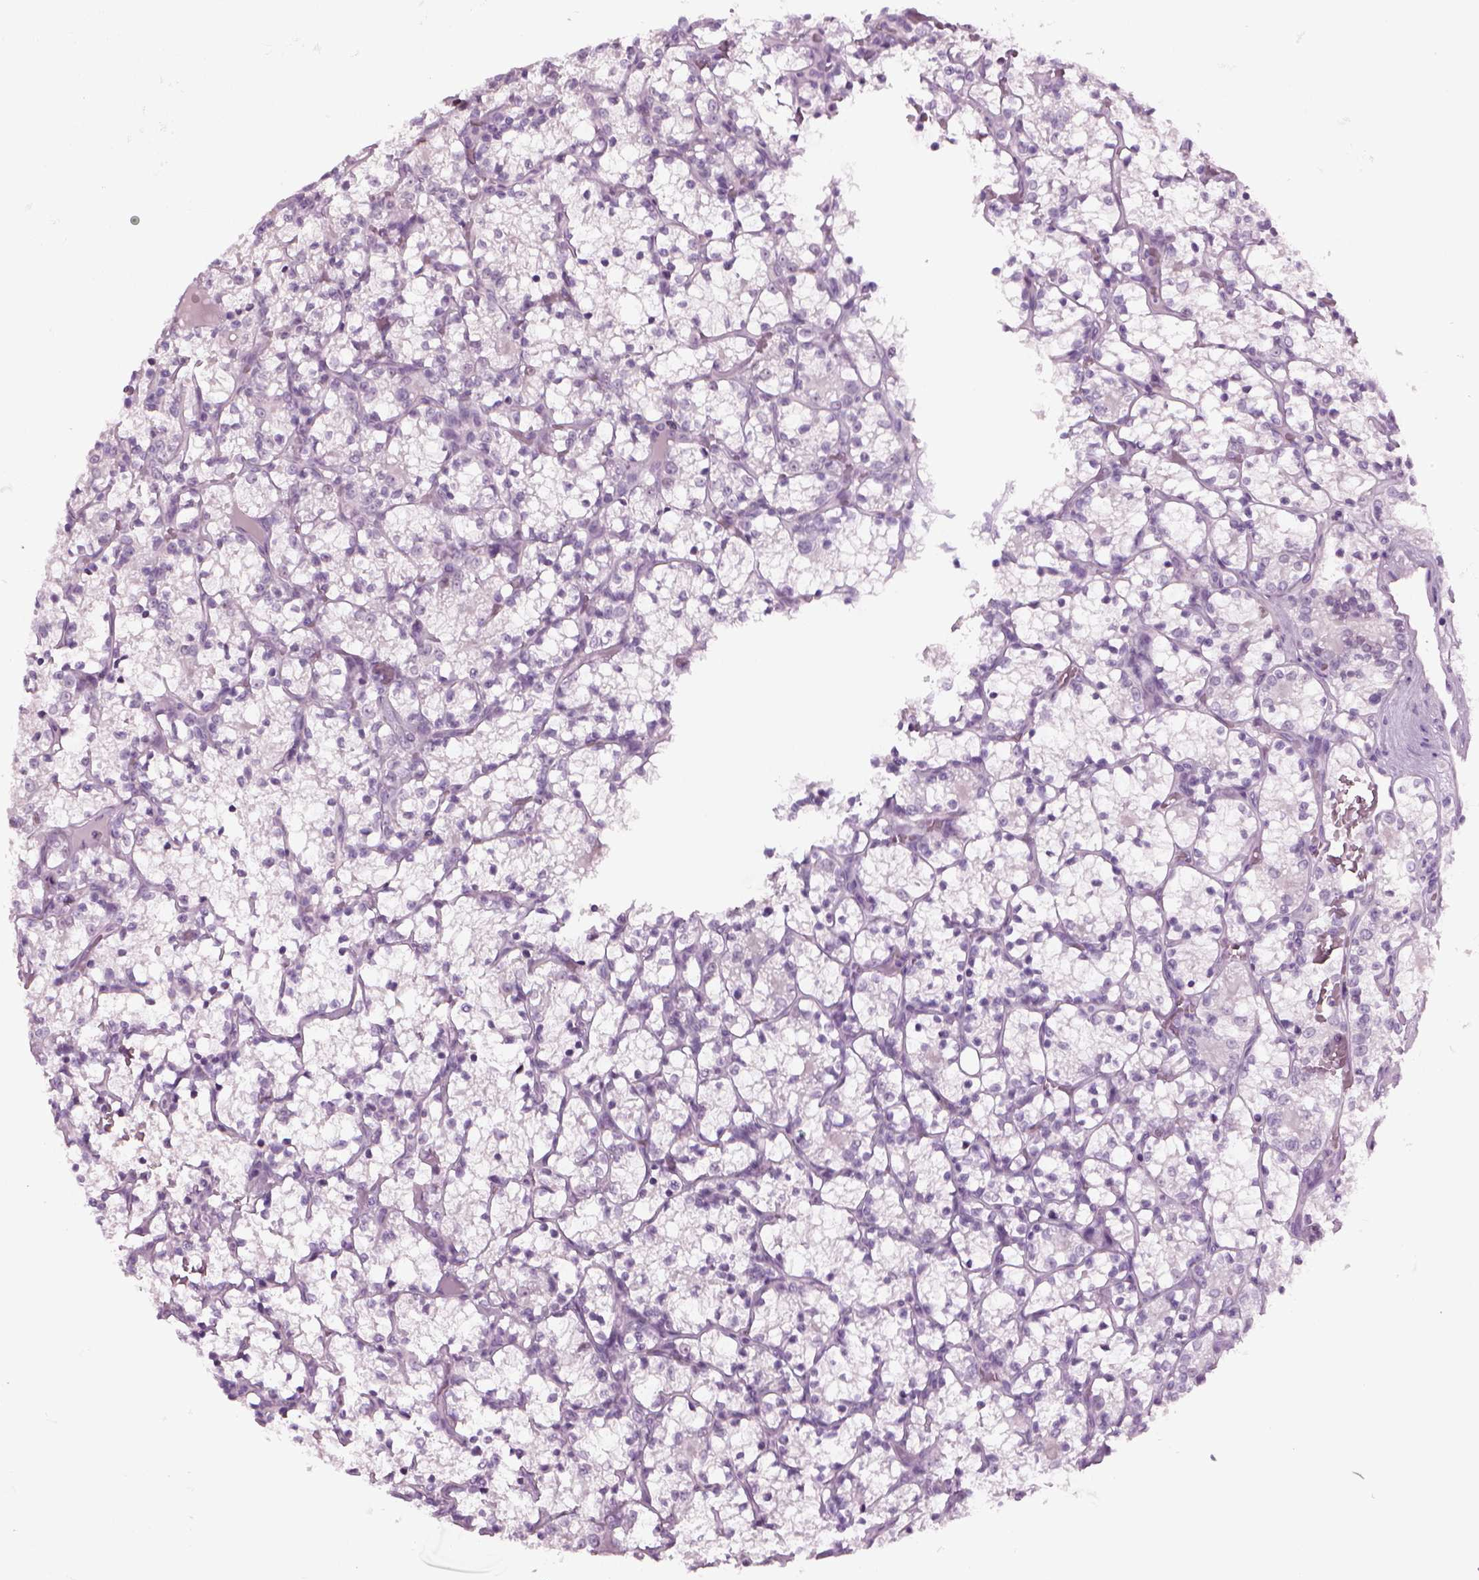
{"staining": {"intensity": "negative", "quantity": "none", "location": "none"}, "tissue": "renal cancer", "cell_type": "Tumor cells", "image_type": "cancer", "snomed": [{"axis": "morphology", "description": "Adenocarcinoma, NOS"}, {"axis": "topography", "description": "Kidney"}], "caption": "The histopathology image exhibits no significant staining in tumor cells of adenocarcinoma (renal).", "gene": "FAM24A", "patient": {"sex": "female", "age": 69}}